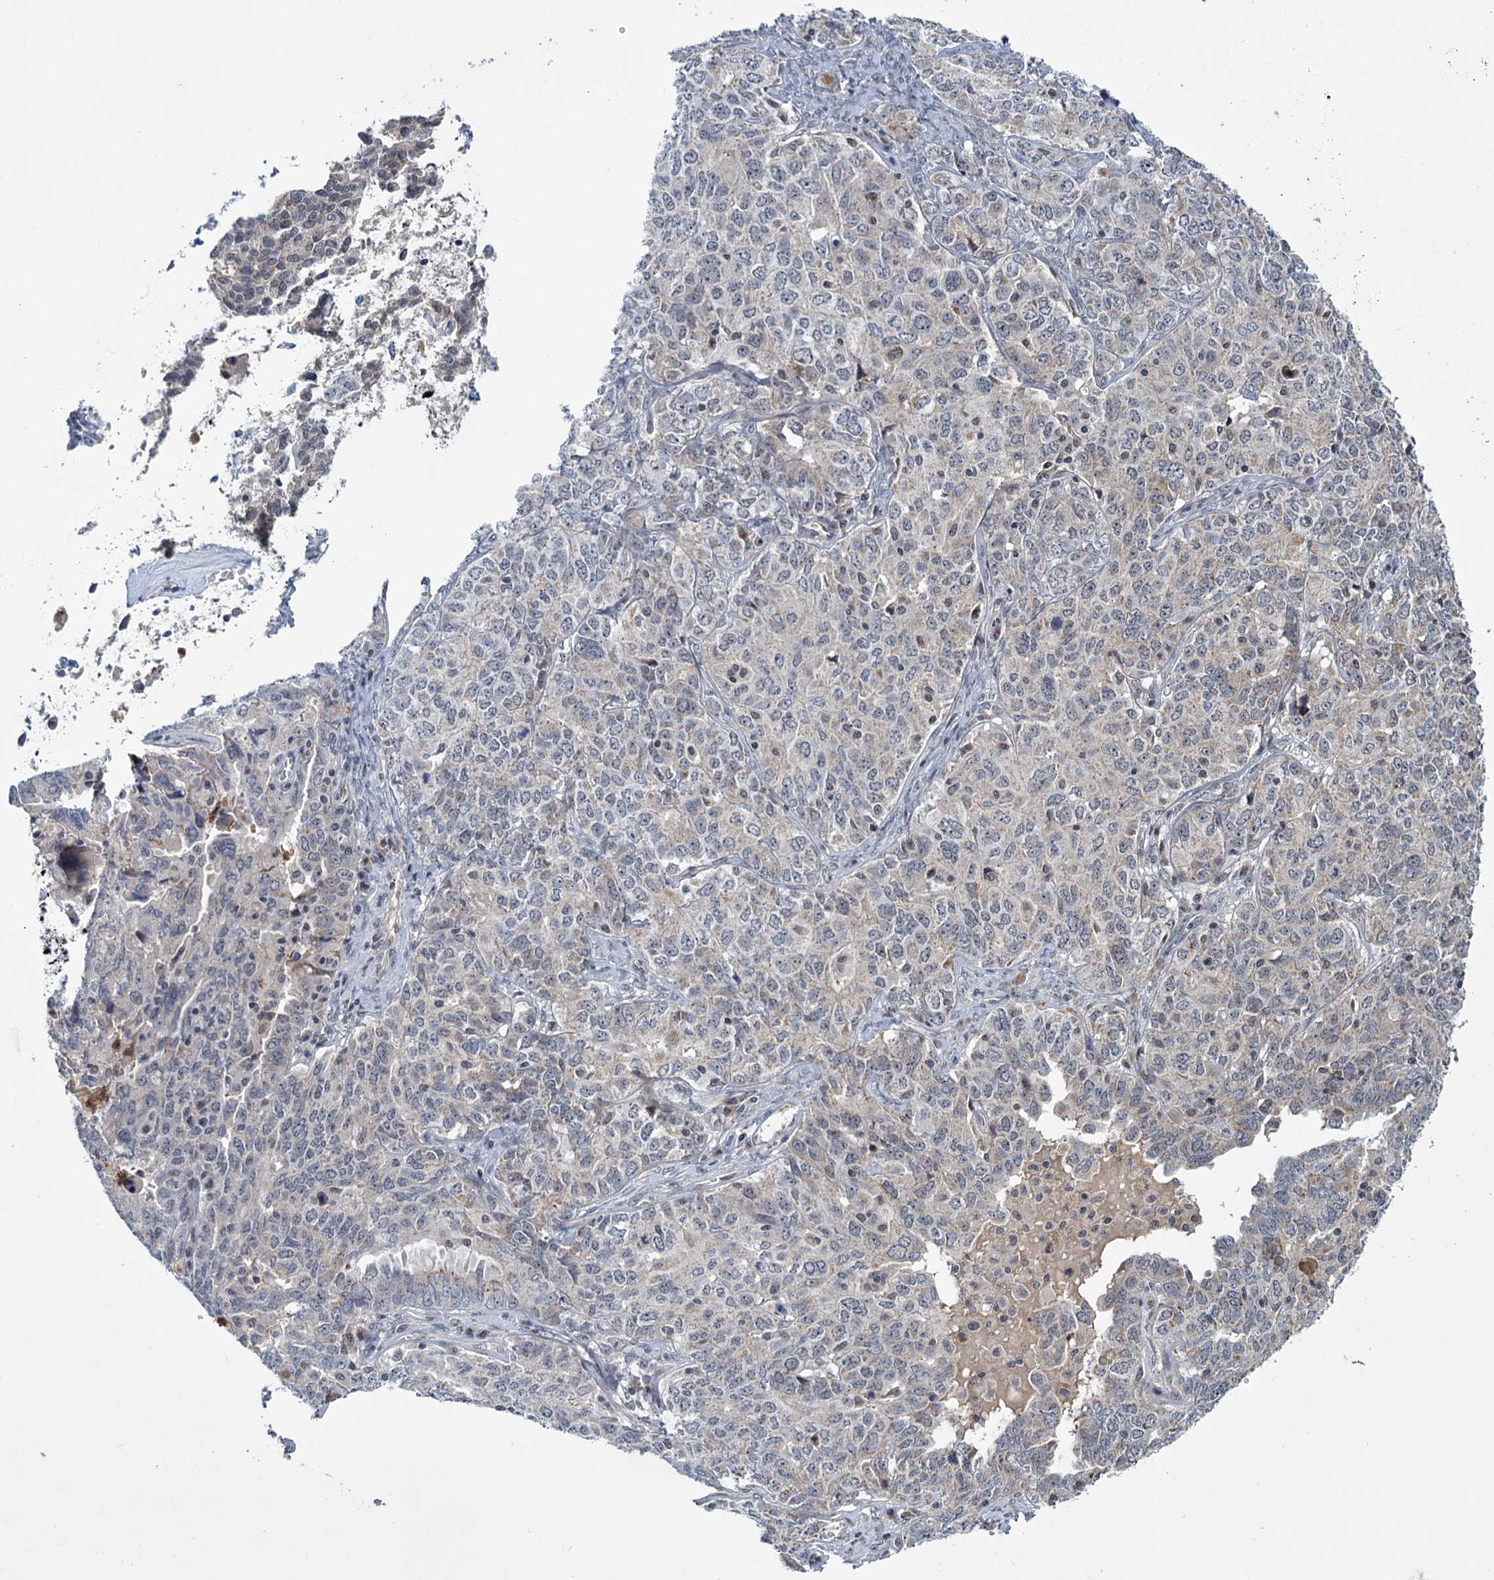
{"staining": {"intensity": "weak", "quantity": "25%-75%", "location": "cytoplasmic/membranous"}, "tissue": "ovarian cancer", "cell_type": "Tumor cells", "image_type": "cancer", "snomed": [{"axis": "morphology", "description": "Carcinoma, endometroid"}, {"axis": "topography", "description": "Ovary"}], "caption": "DAB (3,3'-diaminobenzidine) immunohistochemical staining of human ovarian cancer reveals weak cytoplasmic/membranous protein positivity in about 25%-75% of tumor cells. (IHC, brightfield microscopy, high magnification).", "gene": "KANSL2", "patient": {"sex": "female", "age": 62}}